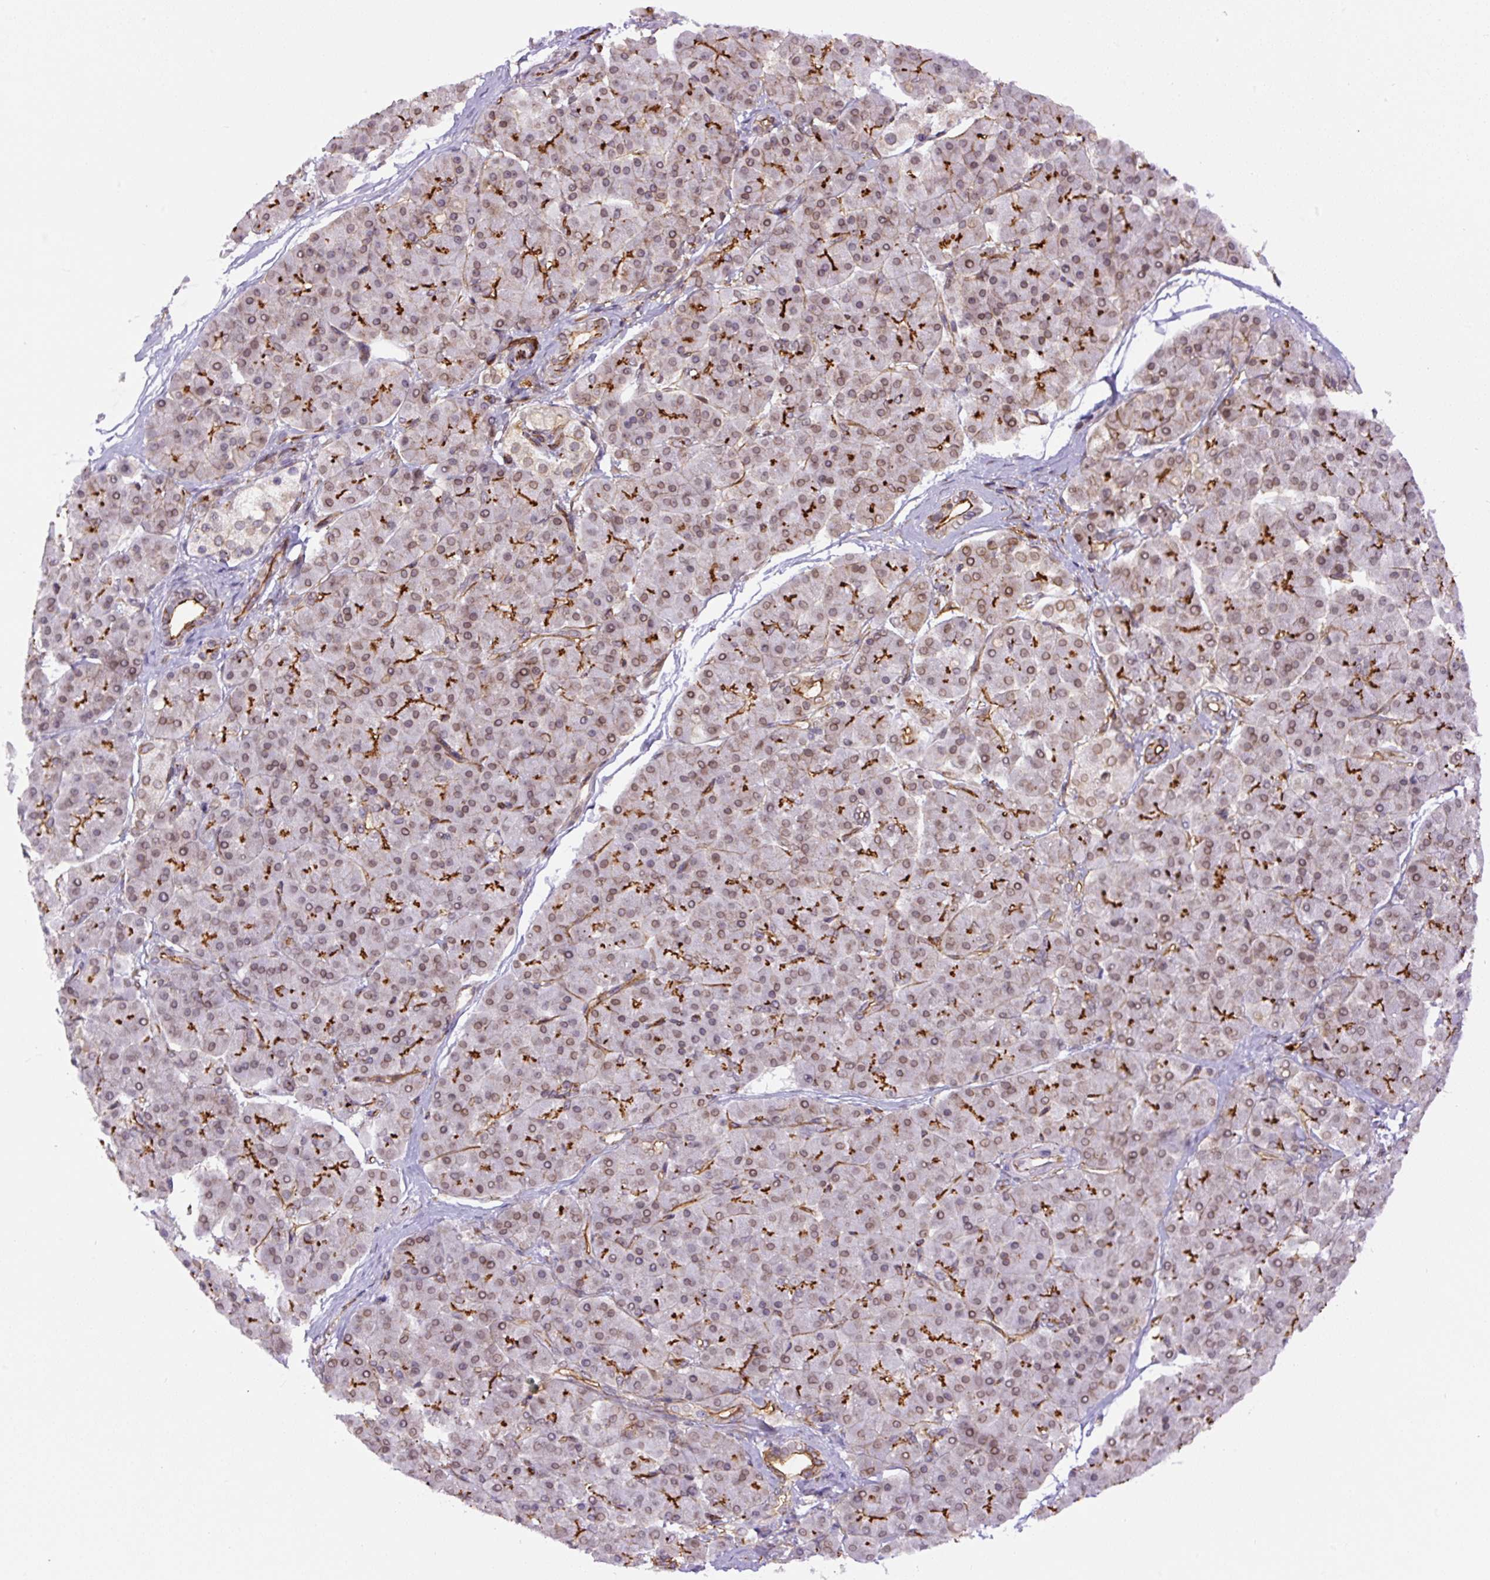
{"staining": {"intensity": "strong", "quantity": "25%-75%", "location": "cytoplasmic/membranous"}, "tissue": "pancreatic cancer", "cell_type": "Tumor cells", "image_type": "cancer", "snomed": [{"axis": "morphology", "description": "Normal tissue, NOS"}, {"axis": "morphology", "description": "Adenocarcinoma, NOS"}, {"axis": "topography", "description": "Pancreas"}], "caption": "This histopathology image displays IHC staining of adenocarcinoma (pancreatic), with high strong cytoplasmic/membranous positivity in approximately 25%-75% of tumor cells.", "gene": "MYO5C", "patient": {"sex": "female", "age": 68}}